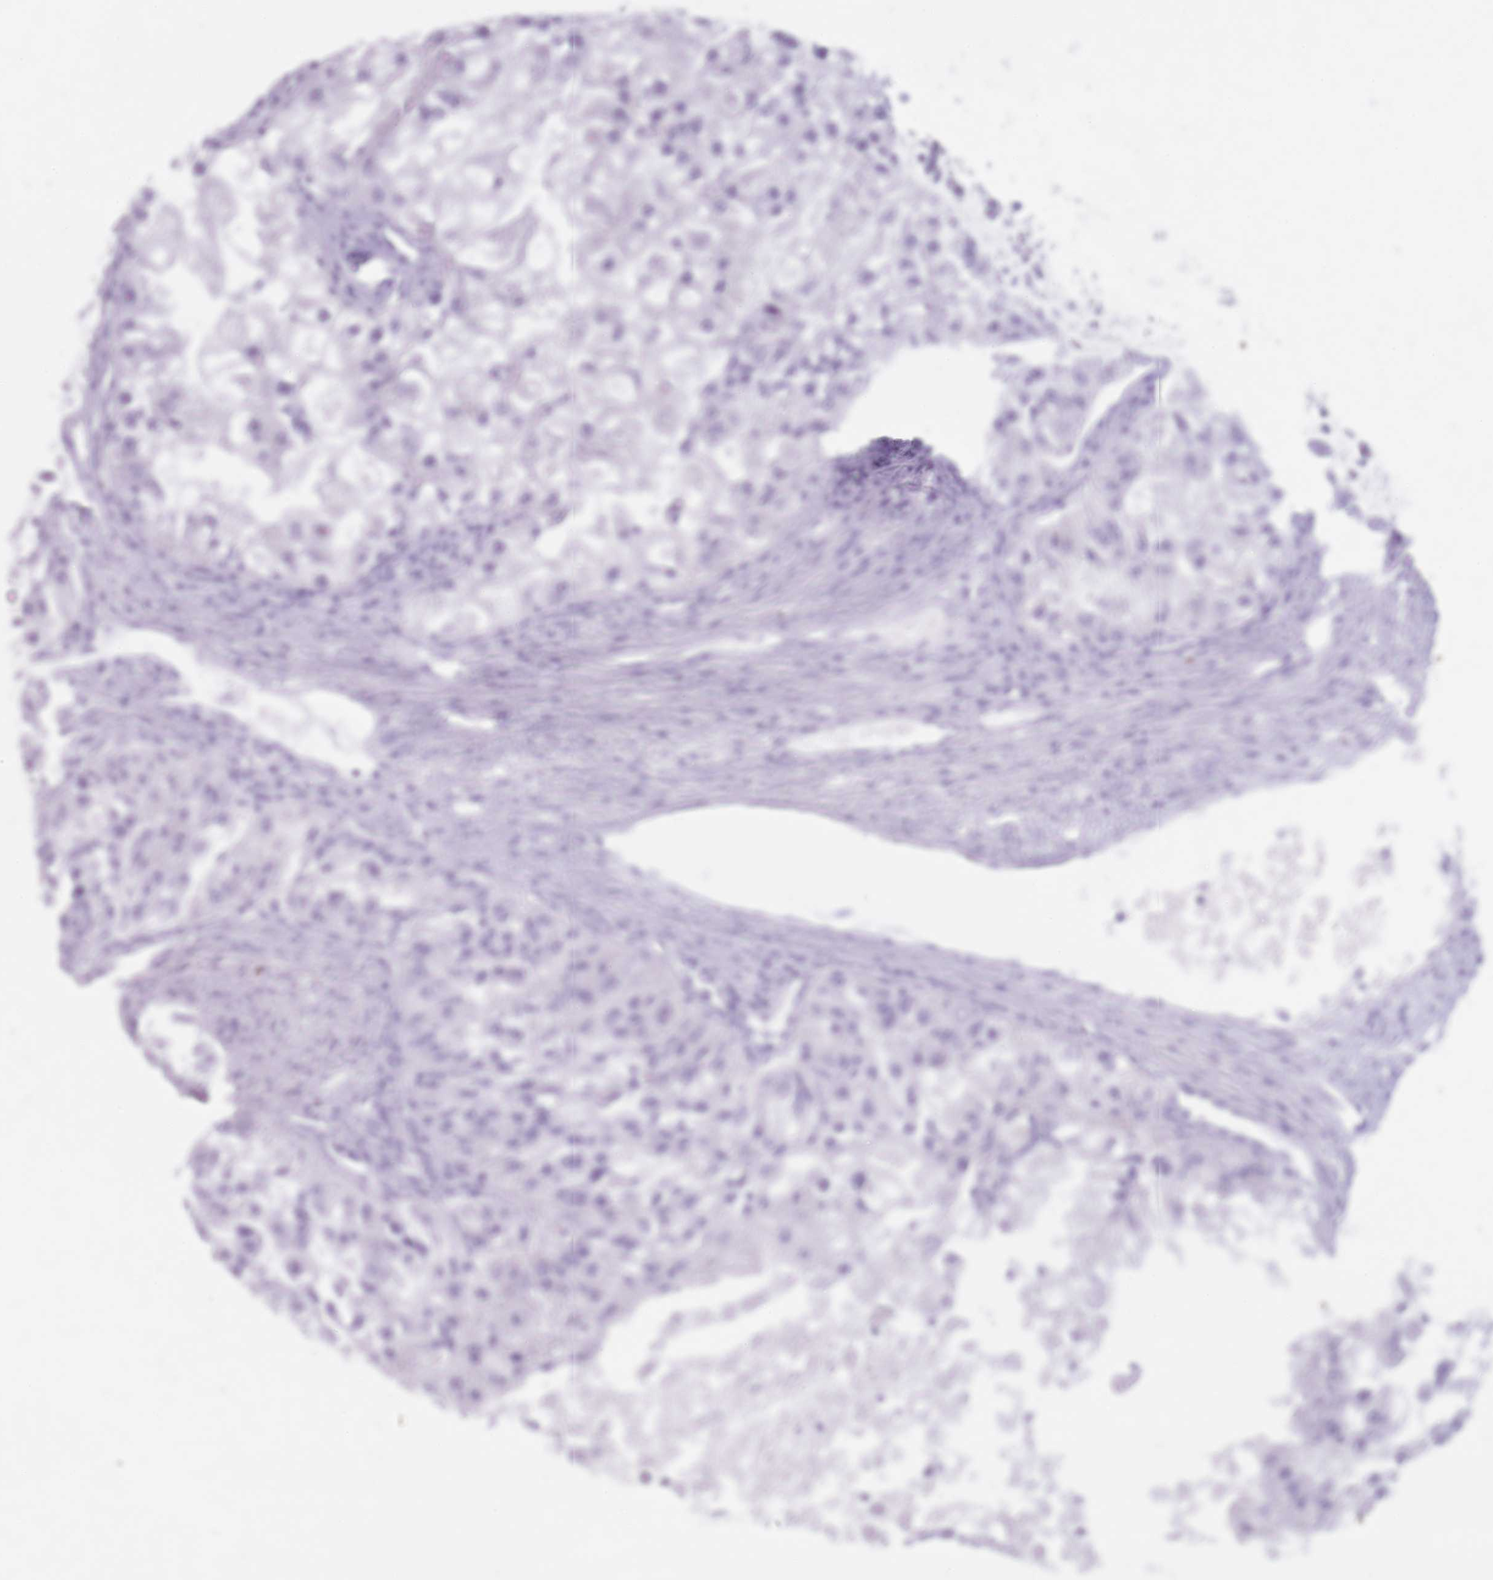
{"staining": {"intensity": "negative", "quantity": "none", "location": "none"}, "tissue": "renal cancer", "cell_type": "Tumor cells", "image_type": "cancer", "snomed": [{"axis": "morphology", "description": "Adenocarcinoma, NOS"}, {"axis": "topography", "description": "Kidney"}], "caption": "High magnification brightfield microscopy of renal adenocarcinoma stained with DAB (3,3'-diaminobenzidine) (brown) and counterstained with hematoxylin (blue): tumor cells show no significant positivity.", "gene": "GOLGA6D", "patient": {"sex": "male", "age": 63}}